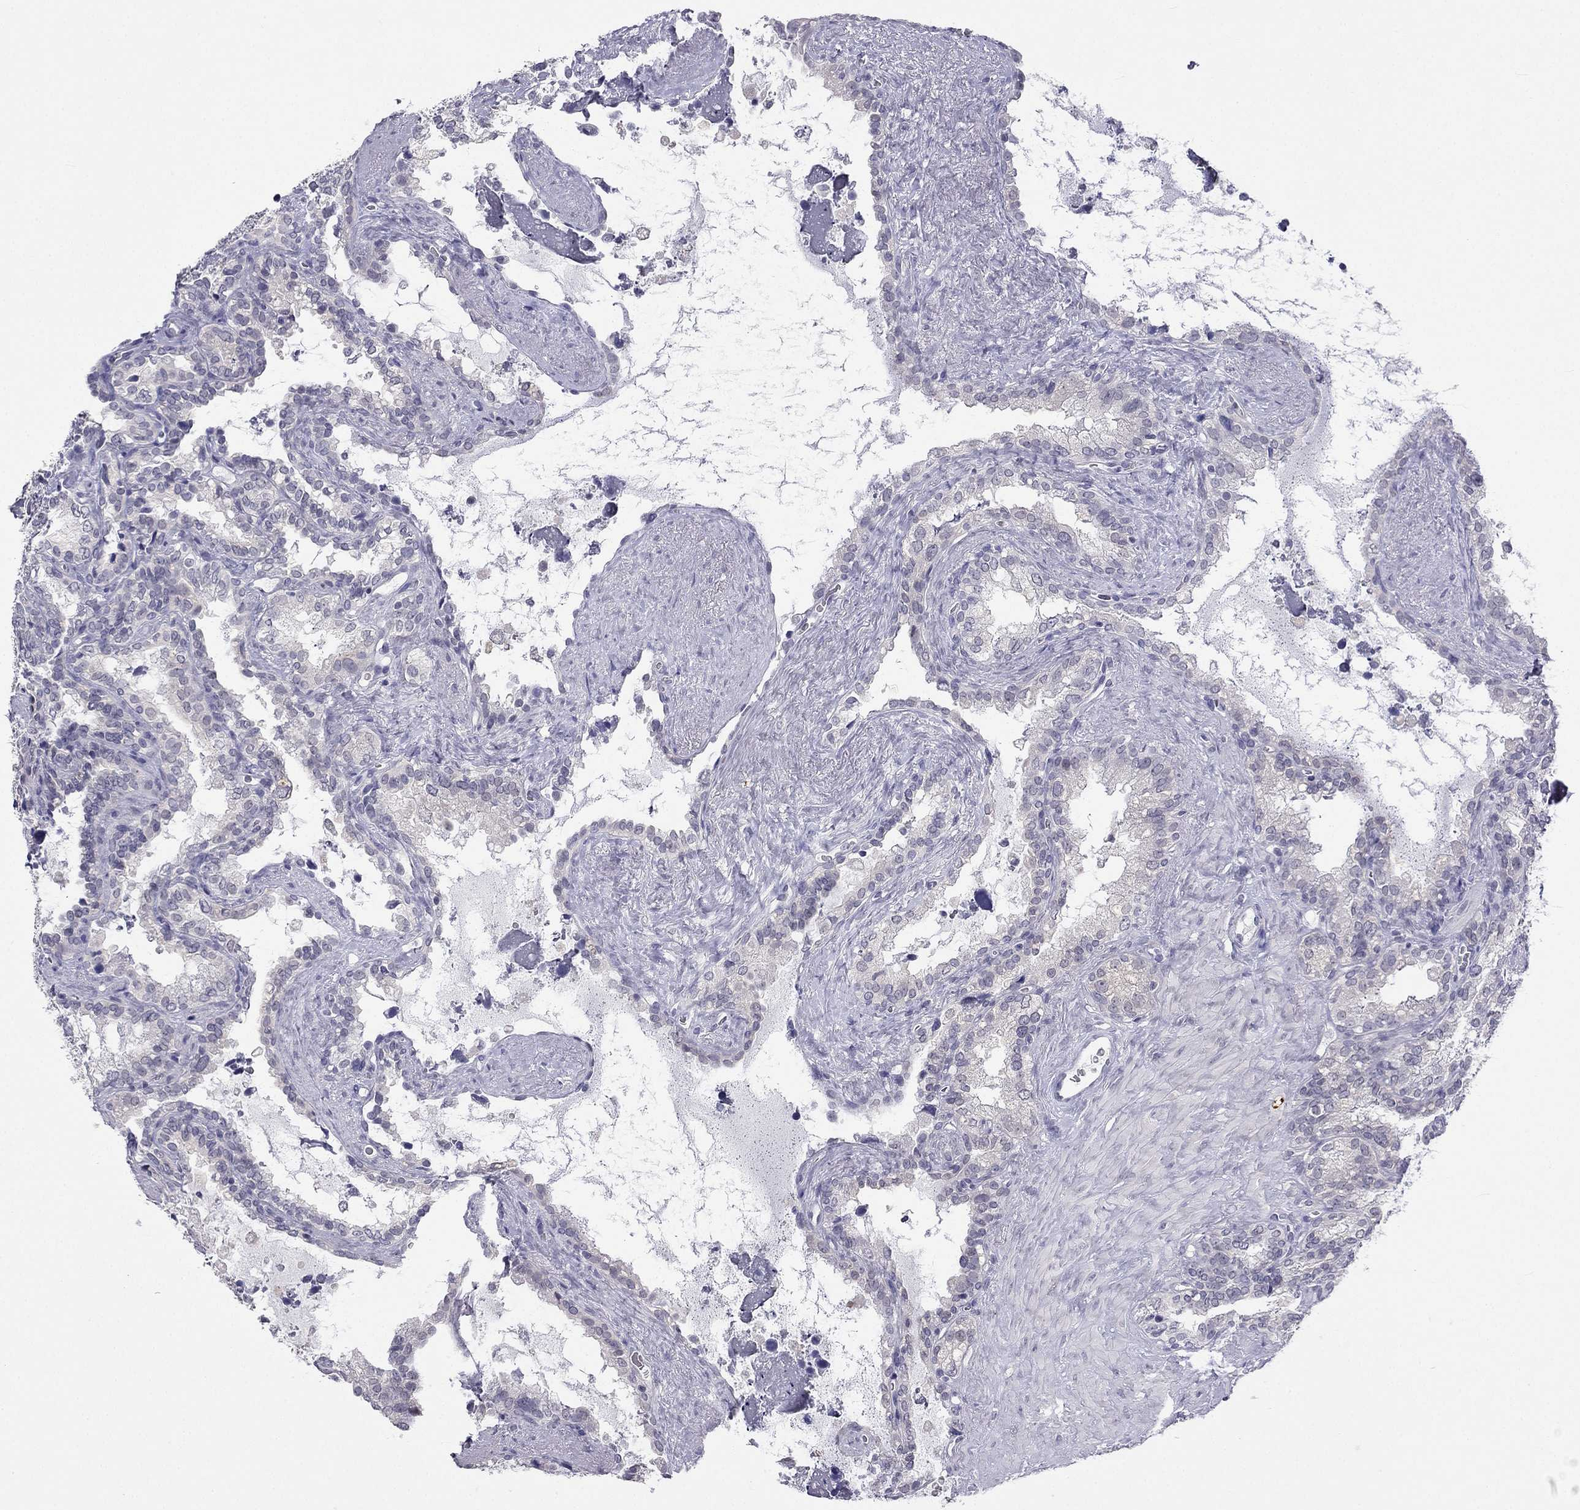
{"staining": {"intensity": "negative", "quantity": "none", "location": "none"}, "tissue": "seminal vesicle", "cell_type": "Glandular cells", "image_type": "normal", "snomed": [{"axis": "morphology", "description": "Normal tissue, NOS"}, {"axis": "topography", "description": "Seminal veicle"}], "caption": "There is no significant positivity in glandular cells of seminal vesicle. (DAB immunohistochemistry visualized using brightfield microscopy, high magnification).", "gene": "C16orf89", "patient": {"sex": "male", "age": 71}}